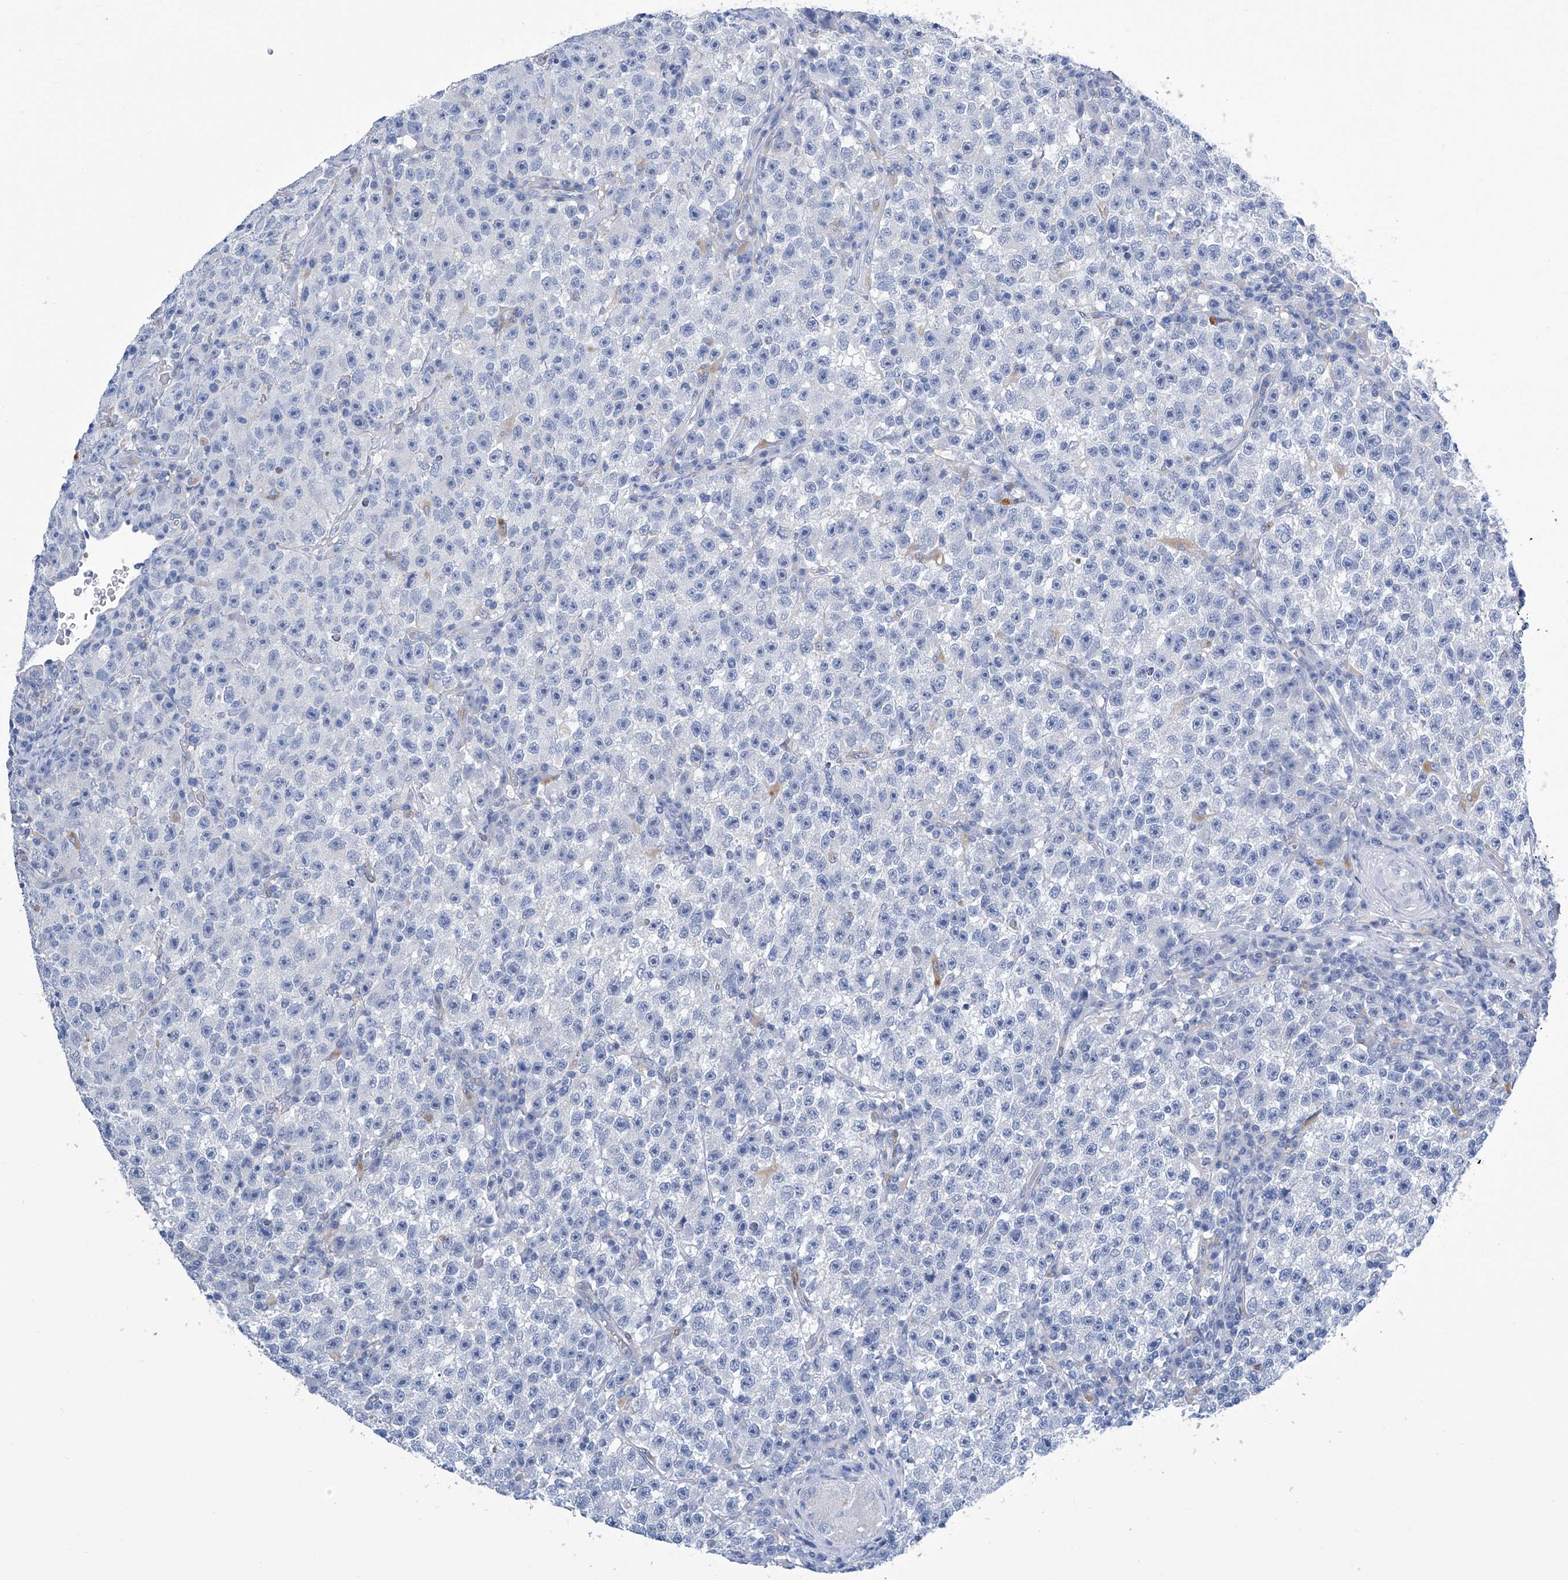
{"staining": {"intensity": "negative", "quantity": "none", "location": "none"}, "tissue": "testis cancer", "cell_type": "Tumor cells", "image_type": "cancer", "snomed": [{"axis": "morphology", "description": "Seminoma, NOS"}, {"axis": "topography", "description": "Testis"}], "caption": "This histopathology image is of testis cancer stained with IHC to label a protein in brown with the nuclei are counter-stained blue. There is no staining in tumor cells.", "gene": "IMPA2", "patient": {"sex": "male", "age": 22}}